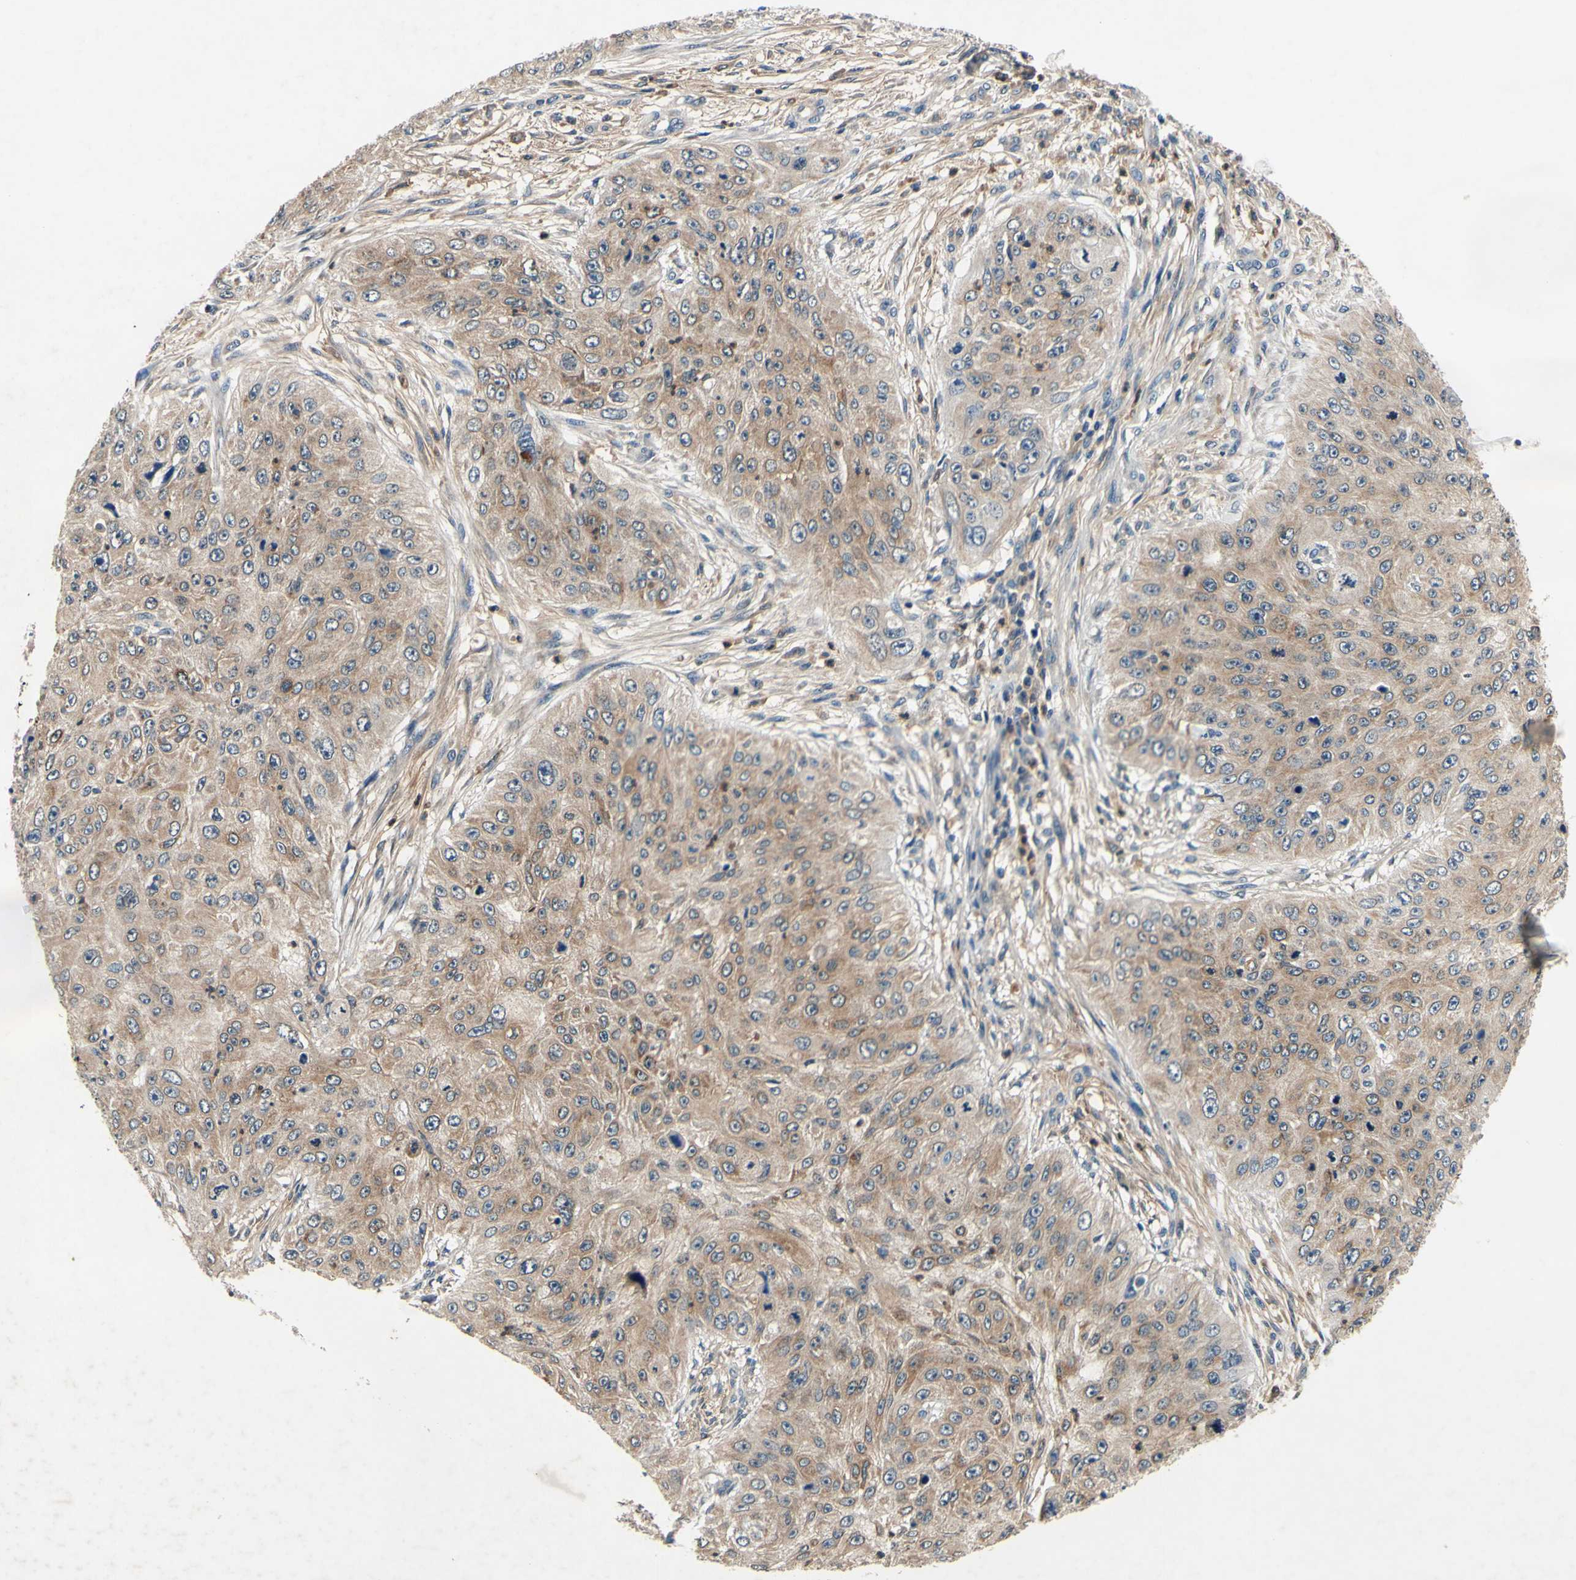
{"staining": {"intensity": "moderate", "quantity": ">75%", "location": "cytoplasmic/membranous"}, "tissue": "skin cancer", "cell_type": "Tumor cells", "image_type": "cancer", "snomed": [{"axis": "morphology", "description": "Squamous cell carcinoma, NOS"}, {"axis": "topography", "description": "Skin"}], "caption": "A histopathology image of squamous cell carcinoma (skin) stained for a protein displays moderate cytoplasmic/membranous brown staining in tumor cells.", "gene": "PLA2G4A", "patient": {"sex": "female", "age": 80}}